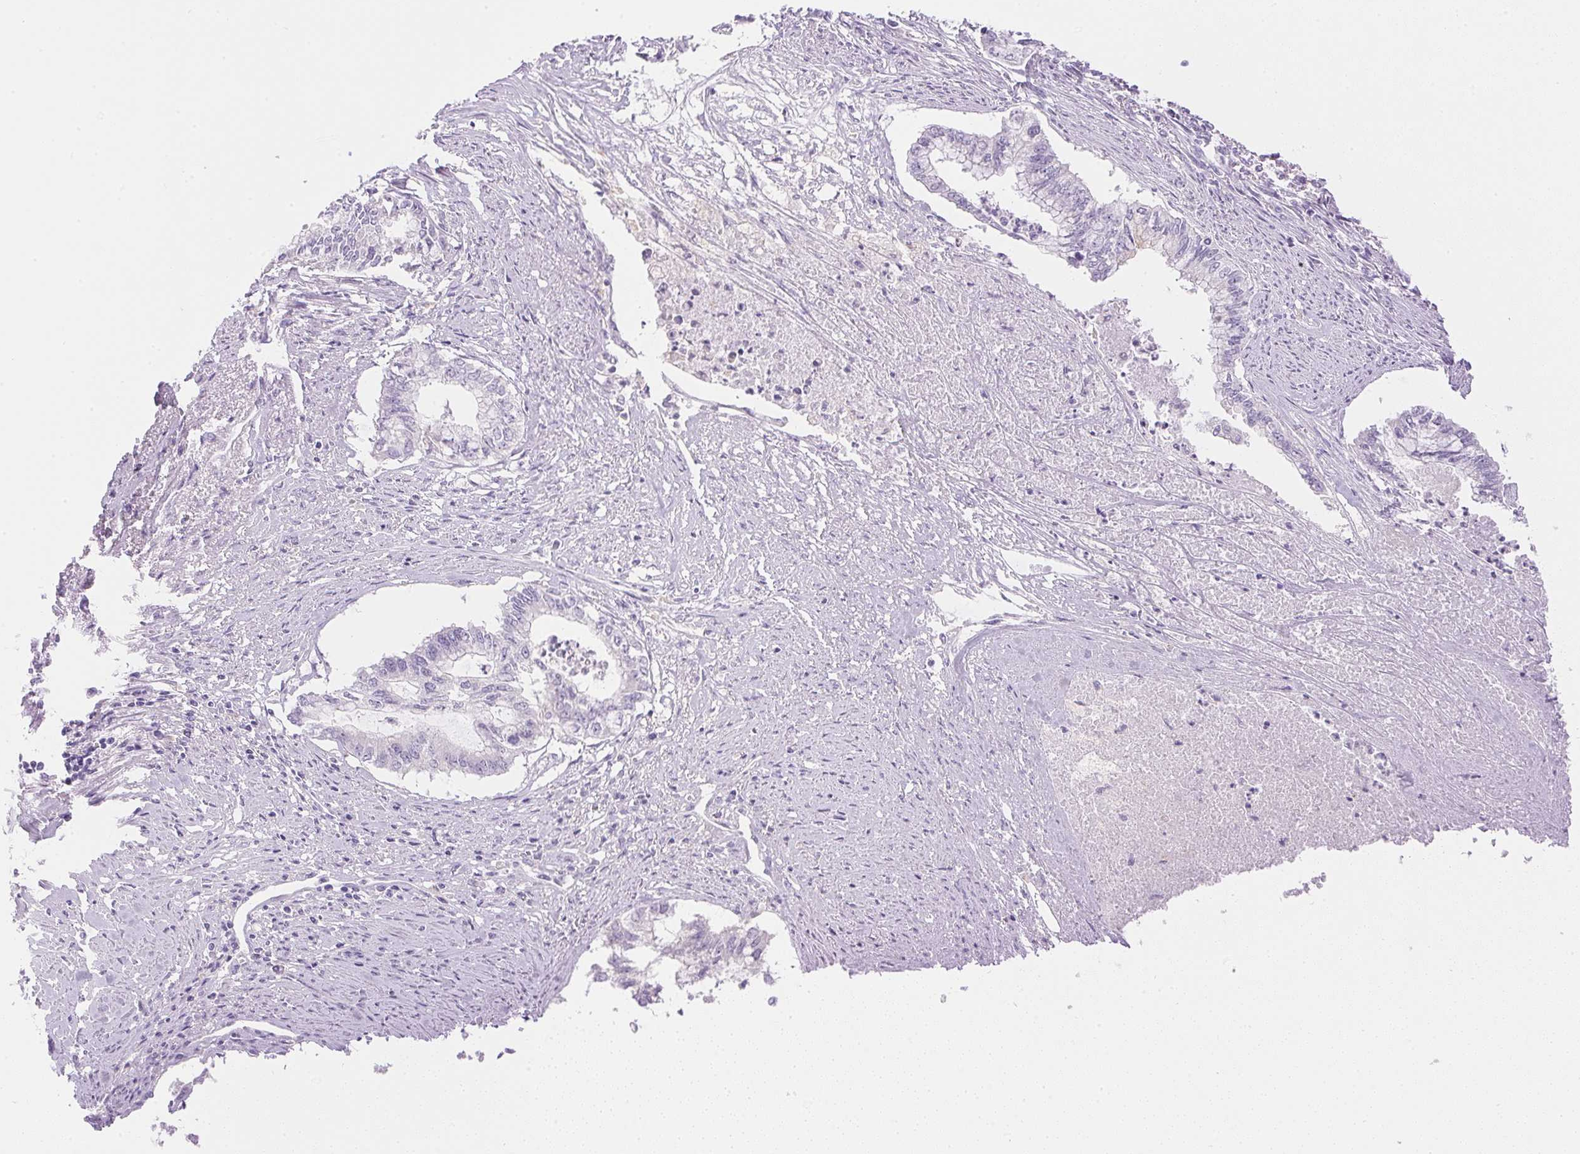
{"staining": {"intensity": "negative", "quantity": "none", "location": "none"}, "tissue": "endometrial cancer", "cell_type": "Tumor cells", "image_type": "cancer", "snomed": [{"axis": "morphology", "description": "Adenocarcinoma, NOS"}, {"axis": "topography", "description": "Endometrium"}], "caption": "High magnification brightfield microscopy of endometrial cancer (adenocarcinoma) stained with DAB (brown) and counterstained with hematoxylin (blue): tumor cells show no significant staining. The staining was performed using DAB to visualize the protein expression in brown, while the nuclei were stained in blue with hematoxylin (Magnification: 20x).", "gene": "ATP6V1G3", "patient": {"sex": "female", "age": 79}}